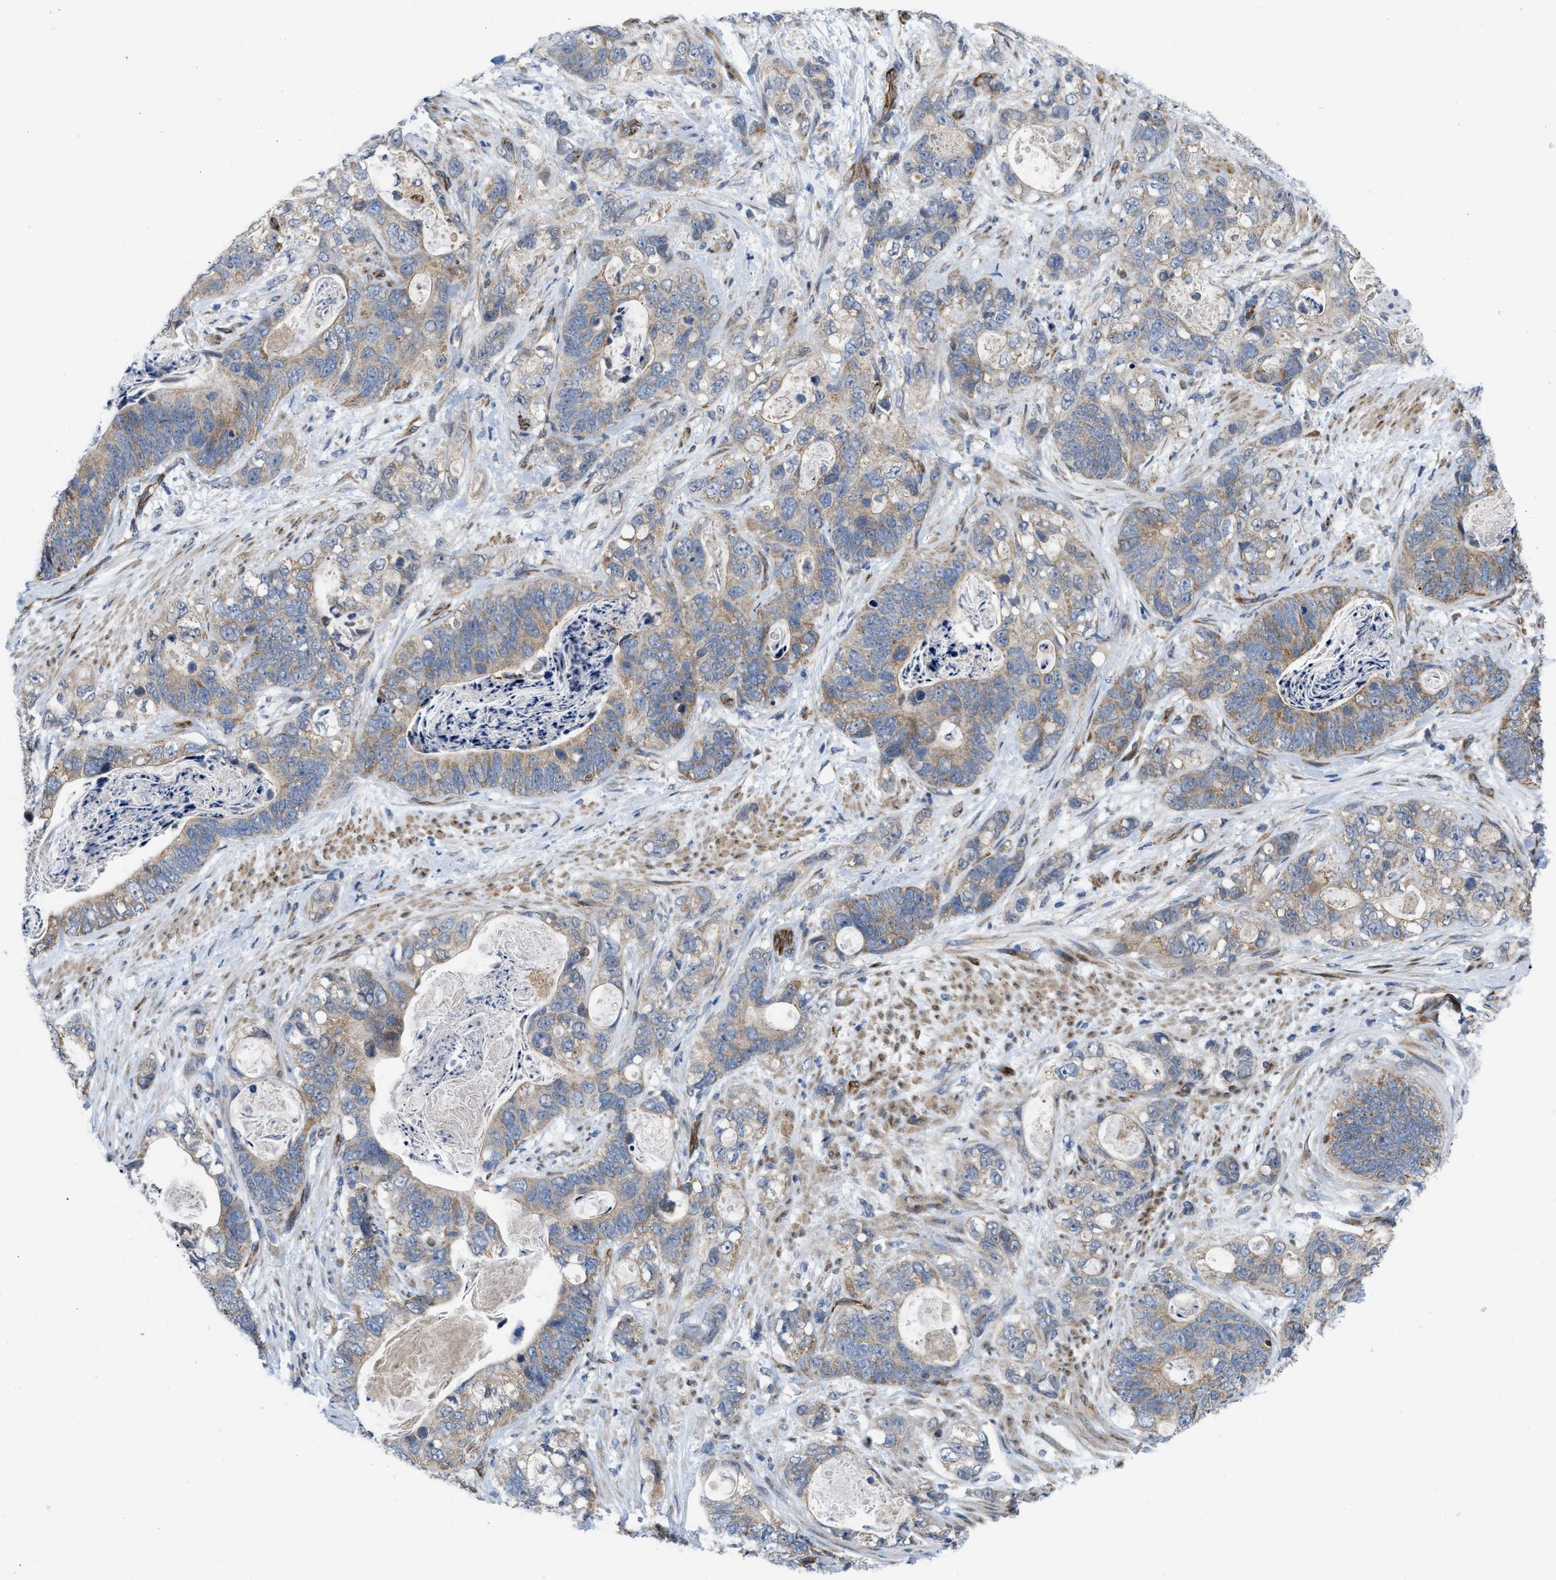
{"staining": {"intensity": "moderate", "quantity": "25%-75%", "location": "cytoplasmic/membranous"}, "tissue": "stomach cancer", "cell_type": "Tumor cells", "image_type": "cancer", "snomed": [{"axis": "morphology", "description": "Normal tissue, NOS"}, {"axis": "morphology", "description": "Adenocarcinoma, NOS"}, {"axis": "topography", "description": "Stomach"}], "caption": "High-magnification brightfield microscopy of stomach cancer stained with DAB (brown) and counterstained with hematoxylin (blue). tumor cells exhibit moderate cytoplasmic/membranous positivity is identified in approximately25%-75% of cells.", "gene": "EOGT", "patient": {"sex": "female", "age": 89}}